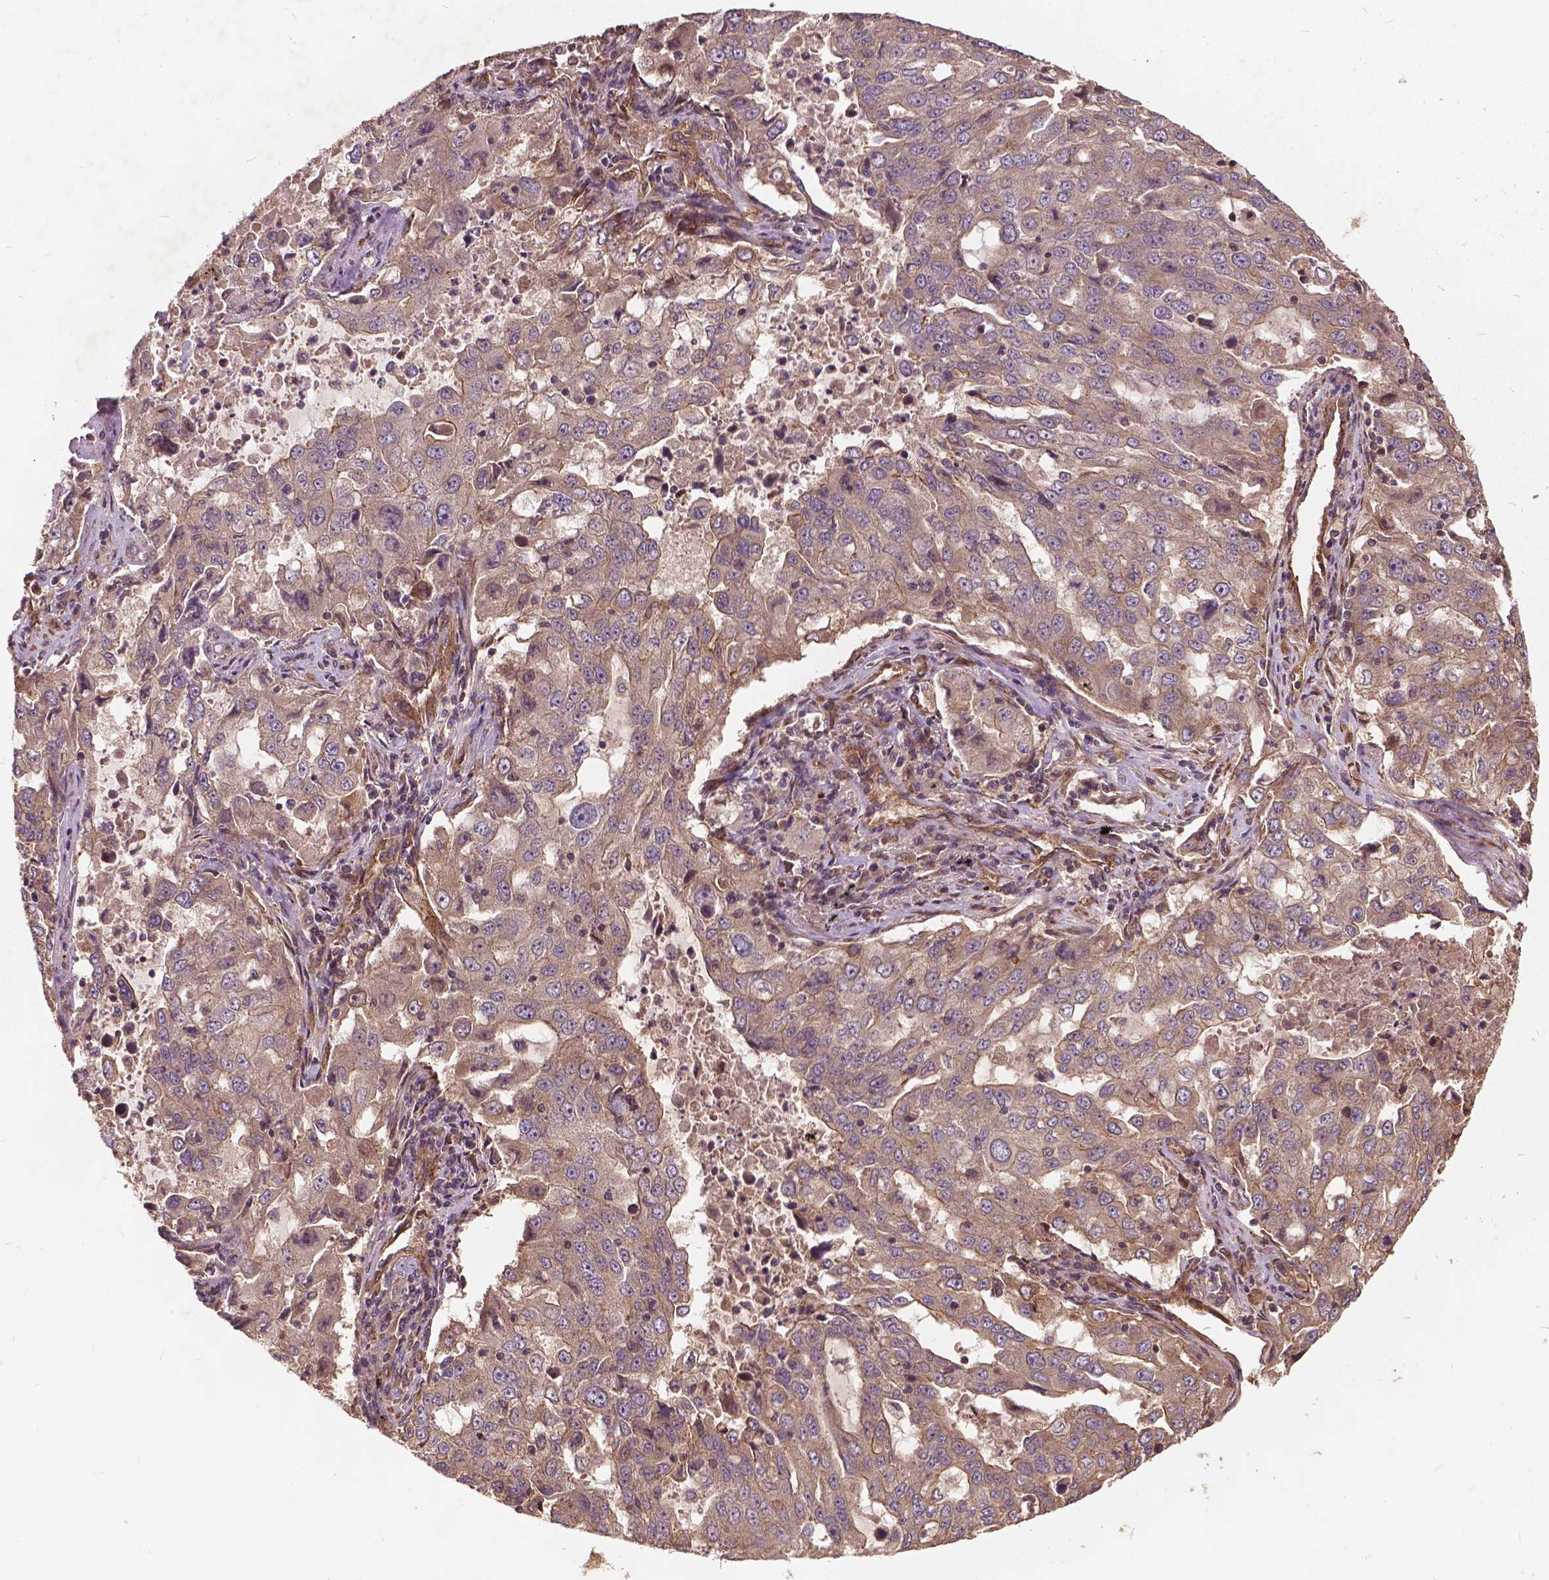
{"staining": {"intensity": "weak", "quantity": ">75%", "location": "cytoplasmic/membranous"}, "tissue": "lung cancer", "cell_type": "Tumor cells", "image_type": "cancer", "snomed": [{"axis": "morphology", "description": "Adenocarcinoma, NOS"}, {"axis": "topography", "description": "Lung"}], "caption": "Brown immunohistochemical staining in adenocarcinoma (lung) displays weak cytoplasmic/membranous staining in approximately >75% of tumor cells.", "gene": "UBXN2A", "patient": {"sex": "female", "age": 61}}